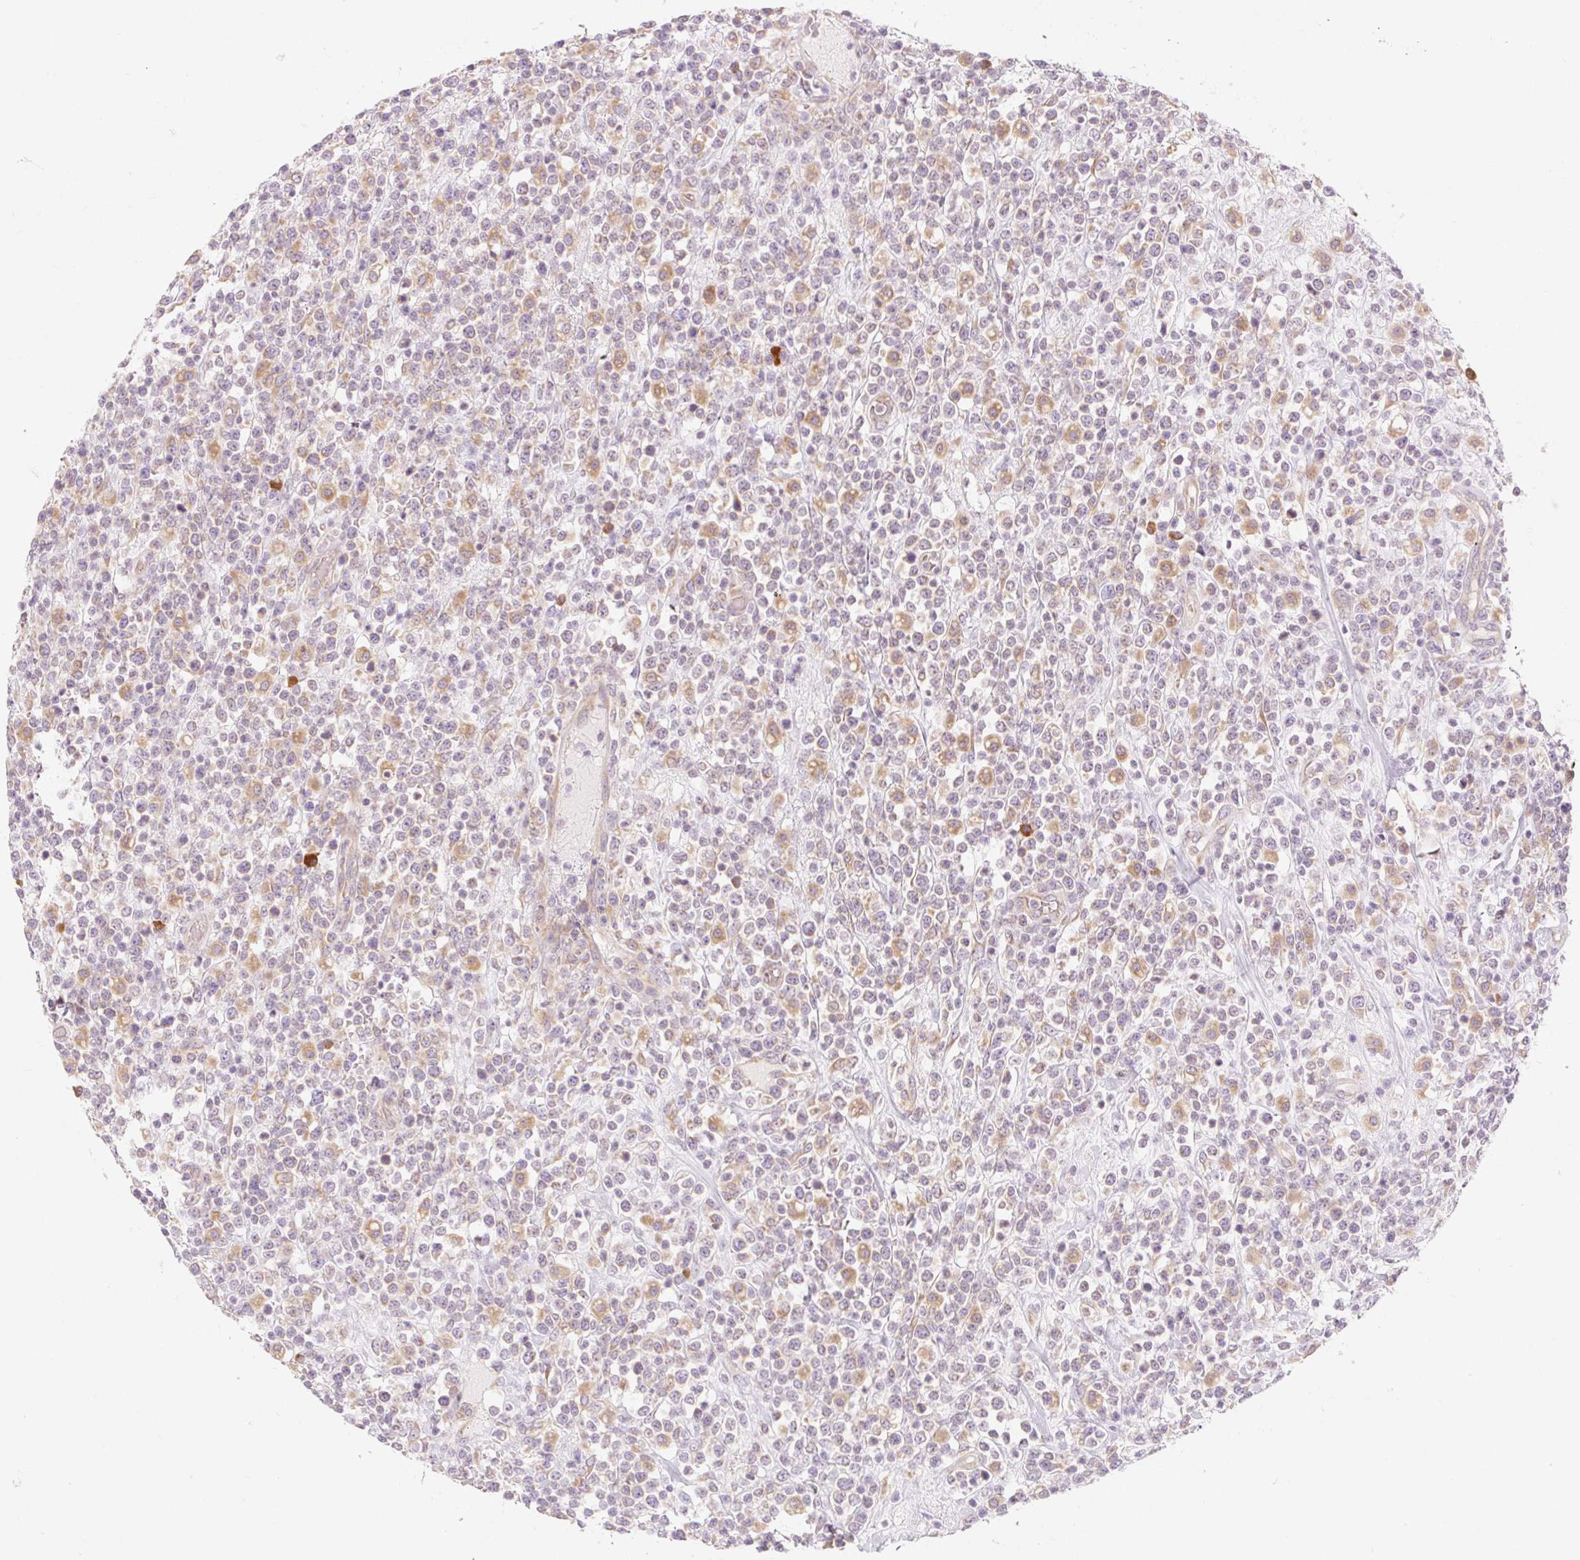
{"staining": {"intensity": "moderate", "quantity": "25%-75%", "location": "cytoplasmic/membranous"}, "tissue": "lymphoma", "cell_type": "Tumor cells", "image_type": "cancer", "snomed": [{"axis": "morphology", "description": "Malignant lymphoma, non-Hodgkin's type, High grade"}, {"axis": "topography", "description": "Colon"}], "caption": "Protein expression analysis of malignant lymphoma, non-Hodgkin's type (high-grade) reveals moderate cytoplasmic/membranous staining in approximately 25%-75% of tumor cells.", "gene": "MYO1D", "patient": {"sex": "female", "age": 53}}